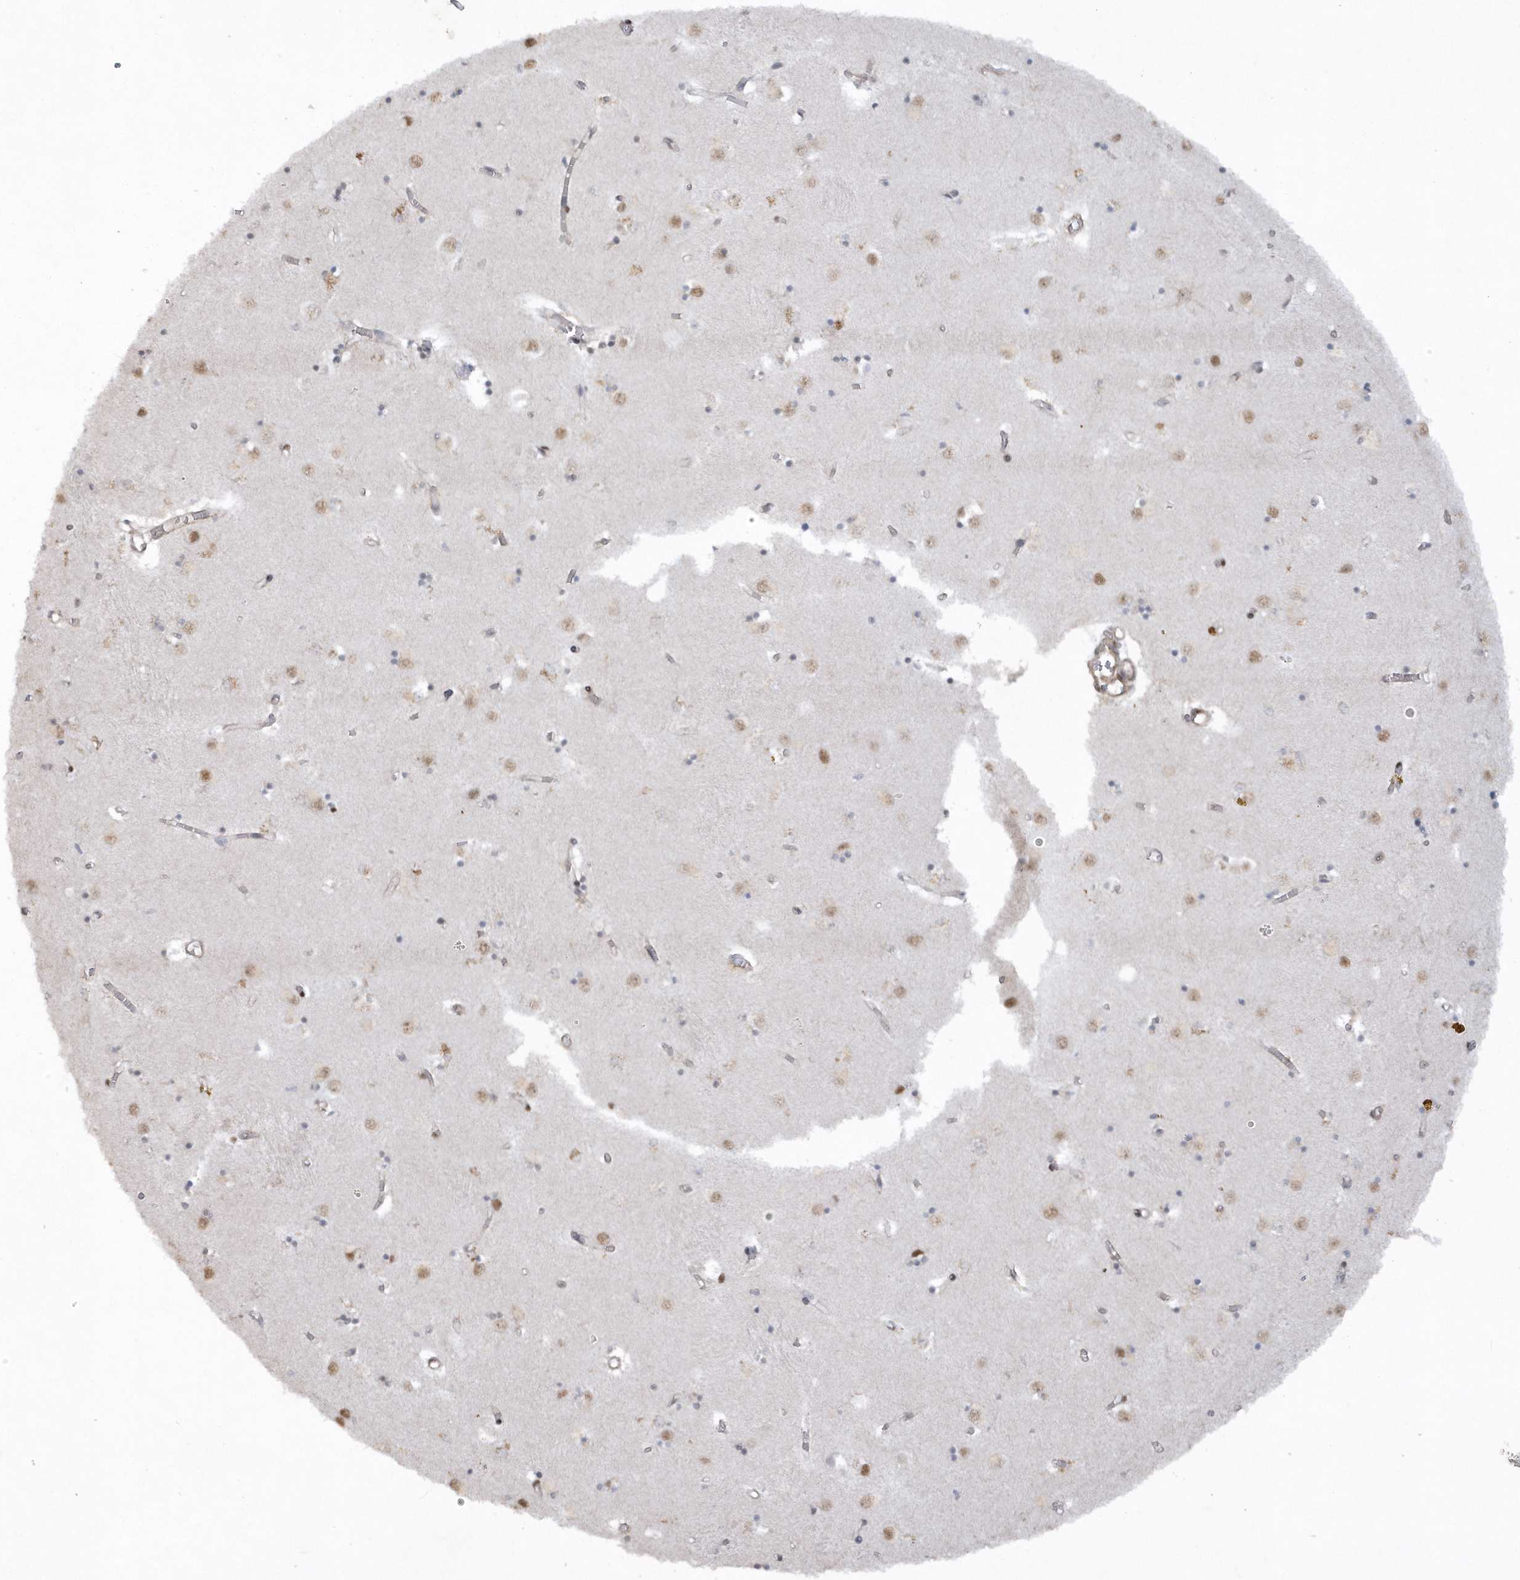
{"staining": {"intensity": "moderate", "quantity": "25%-75%", "location": "nuclear"}, "tissue": "caudate", "cell_type": "Glial cells", "image_type": "normal", "snomed": [{"axis": "morphology", "description": "Normal tissue, NOS"}, {"axis": "topography", "description": "Lateral ventricle wall"}], "caption": "Benign caudate exhibits moderate nuclear expression in approximately 25%-75% of glial cells.", "gene": "RAI14", "patient": {"sex": "male", "age": 70}}